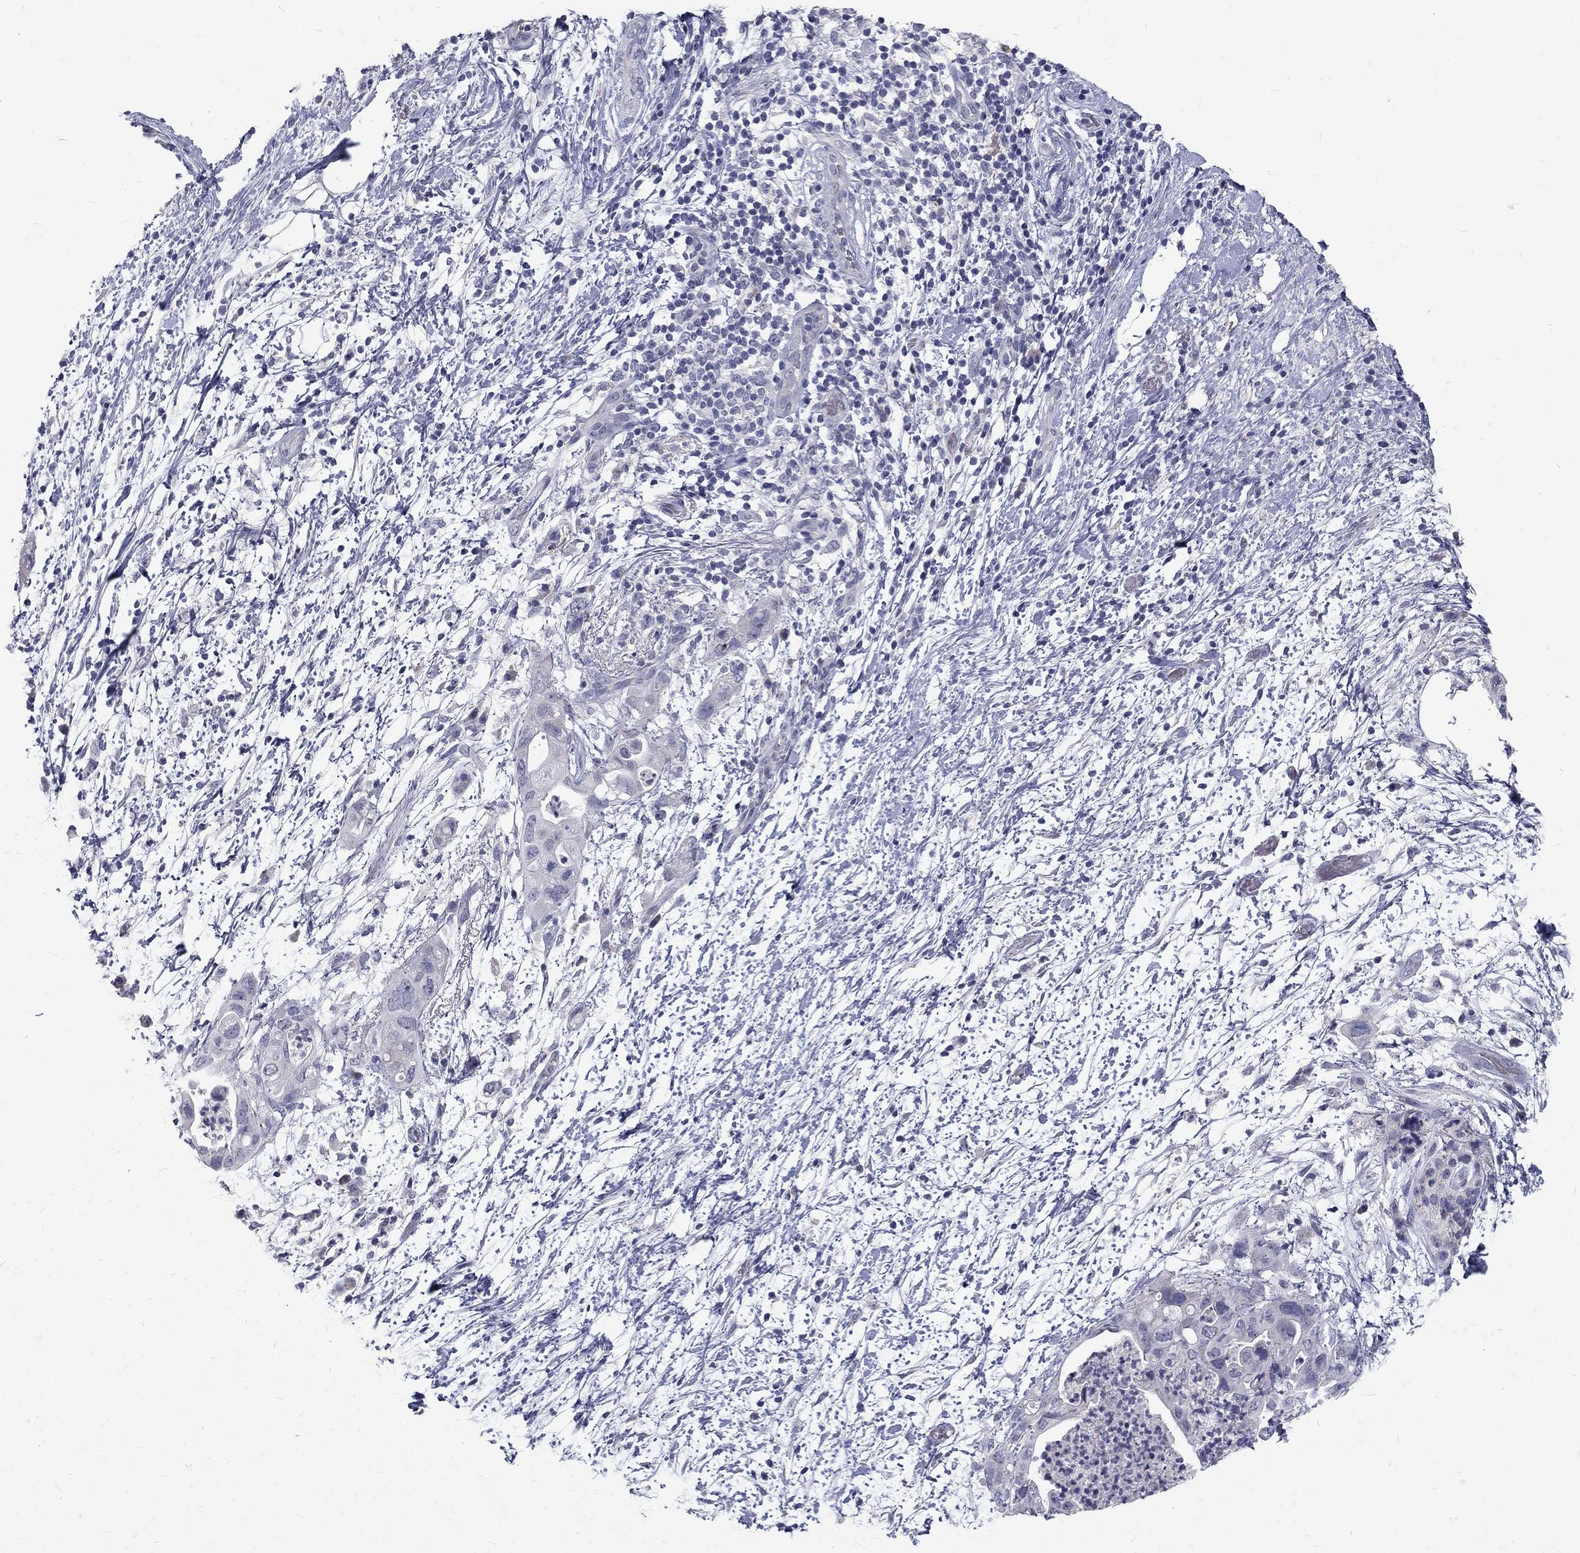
{"staining": {"intensity": "negative", "quantity": "none", "location": "none"}, "tissue": "pancreatic cancer", "cell_type": "Tumor cells", "image_type": "cancer", "snomed": [{"axis": "morphology", "description": "Adenocarcinoma, NOS"}, {"axis": "topography", "description": "Pancreas"}], "caption": "High power microscopy histopathology image of an immunohistochemistry histopathology image of pancreatic cancer, revealing no significant positivity in tumor cells.", "gene": "NOS1", "patient": {"sex": "female", "age": 72}}